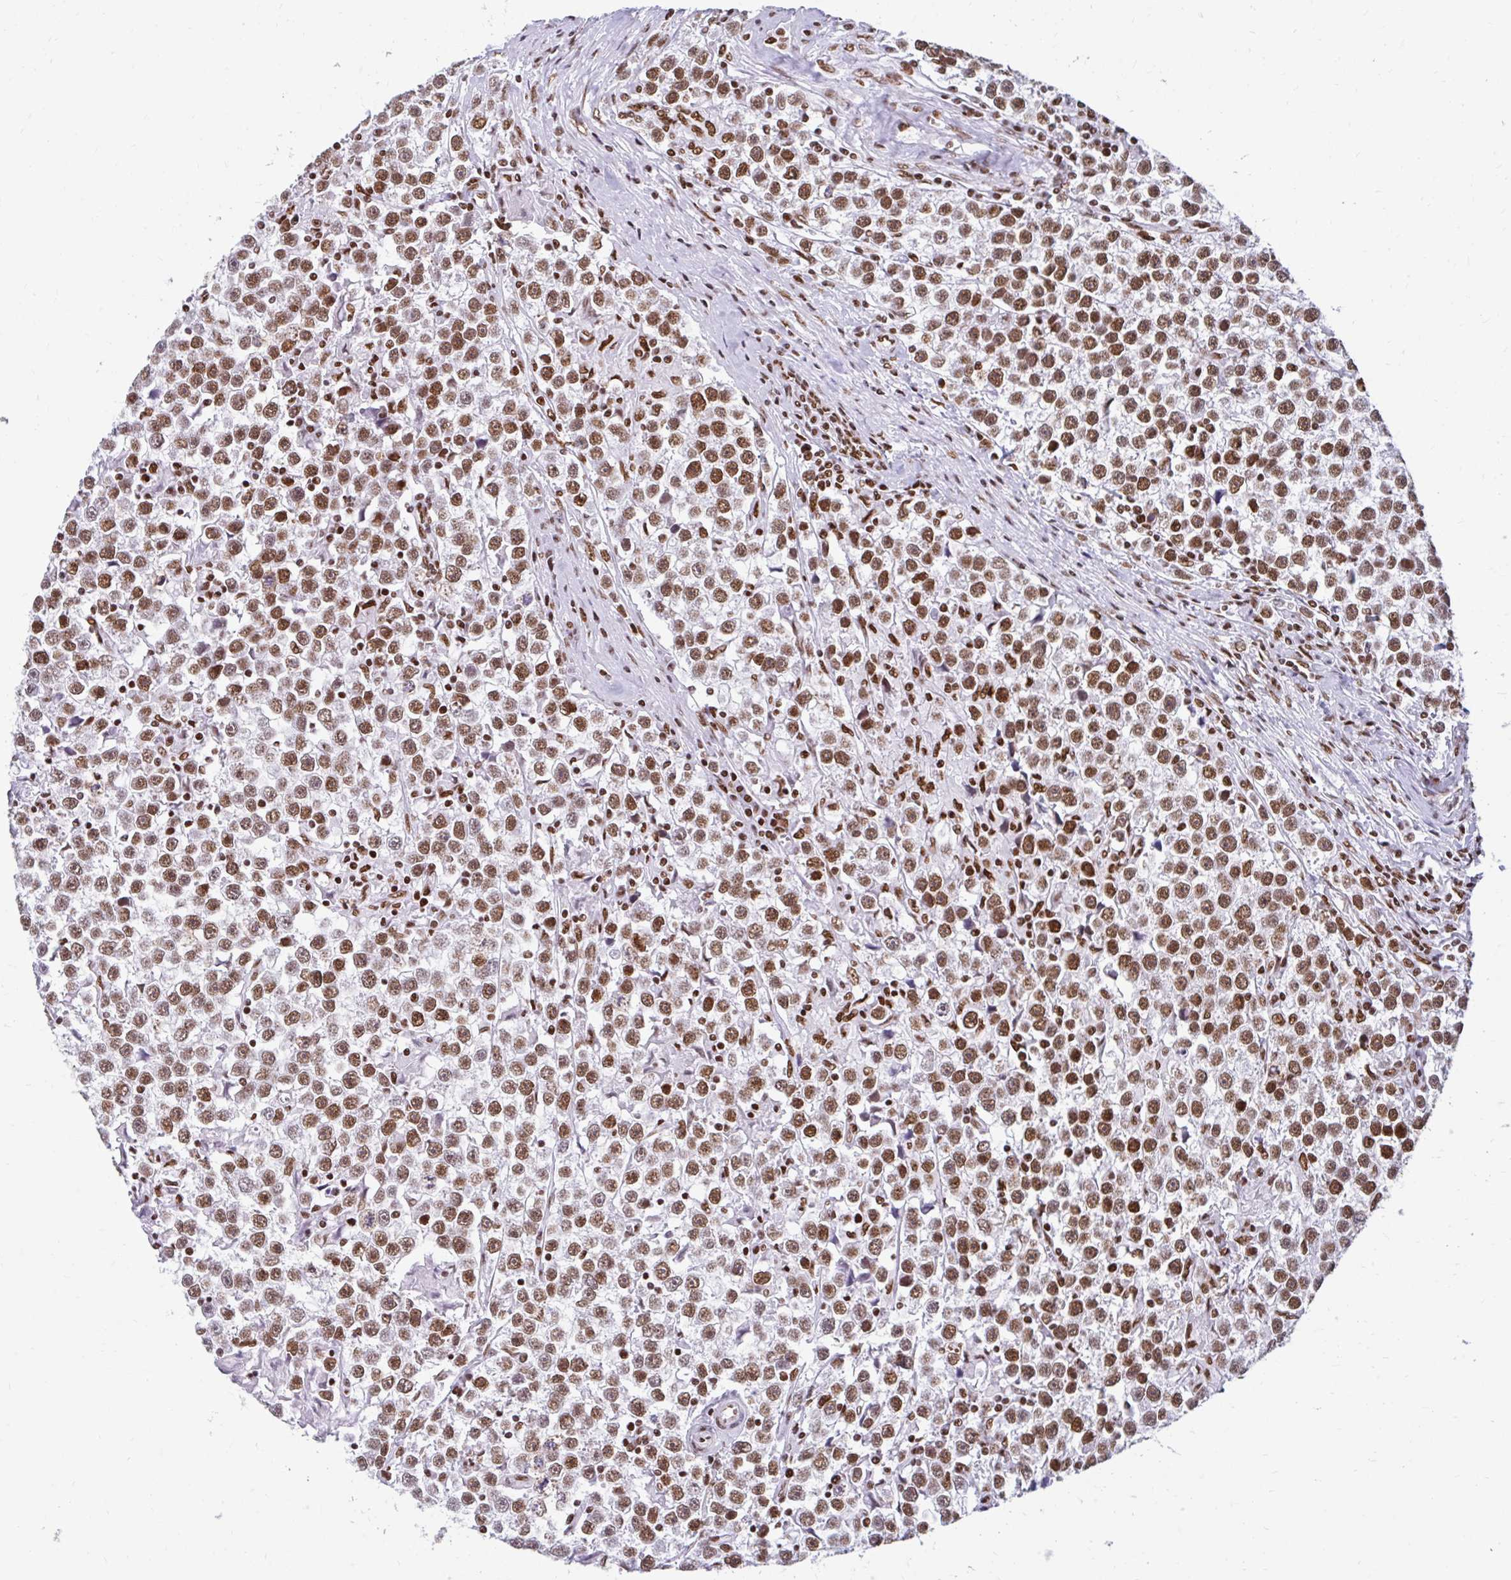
{"staining": {"intensity": "moderate", "quantity": ">75%", "location": "nuclear"}, "tissue": "testis cancer", "cell_type": "Tumor cells", "image_type": "cancer", "snomed": [{"axis": "morphology", "description": "Seminoma, NOS"}, {"axis": "topography", "description": "Testis"}], "caption": "Immunohistochemistry staining of seminoma (testis), which shows medium levels of moderate nuclear expression in about >75% of tumor cells indicating moderate nuclear protein staining. The staining was performed using DAB (brown) for protein detection and nuclei were counterstained in hematoxylin (blue).", "gene": "KHDRBS1", "patient": {"sex": "male", "age": 31}}